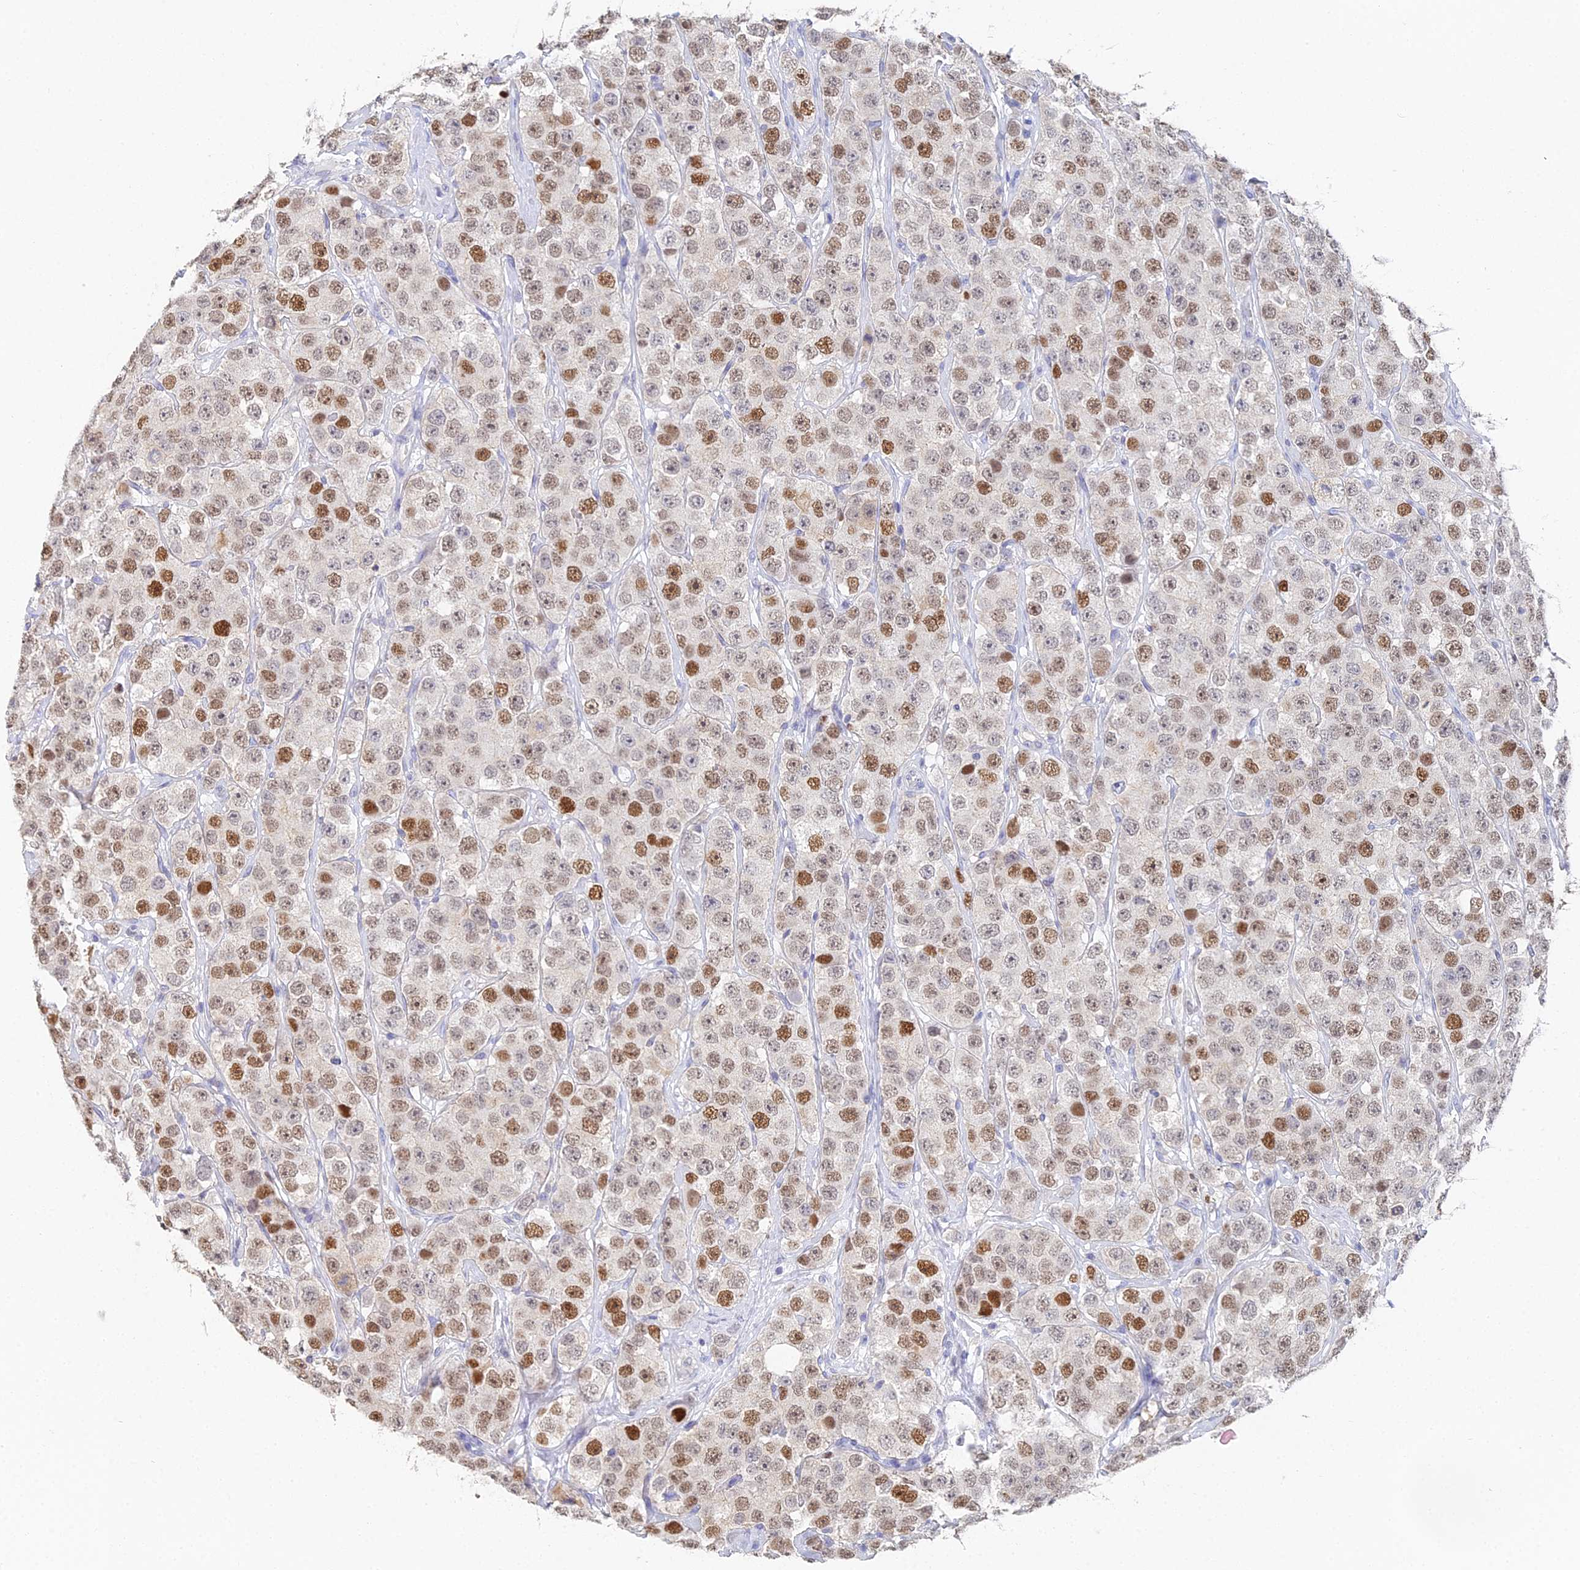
{"staining": {"intensity": "moderate", "quantity": ">75%", "location": "nuclear"}, "tissue": "testis cancer", "cell_type": "Tumor cells", "image_type": "cancer", "snomed": [{"axis": "morphology", "description": "Seminoma, NOS"}, {"axis": "topography", "description": "Testis"}], "caption": "Tumor cells reveal moderate nuclear positivity in approximately >75% of cells in testis seminoma.", "gene": "MCM2", "patient": {"sex": "male", "age": 28}}